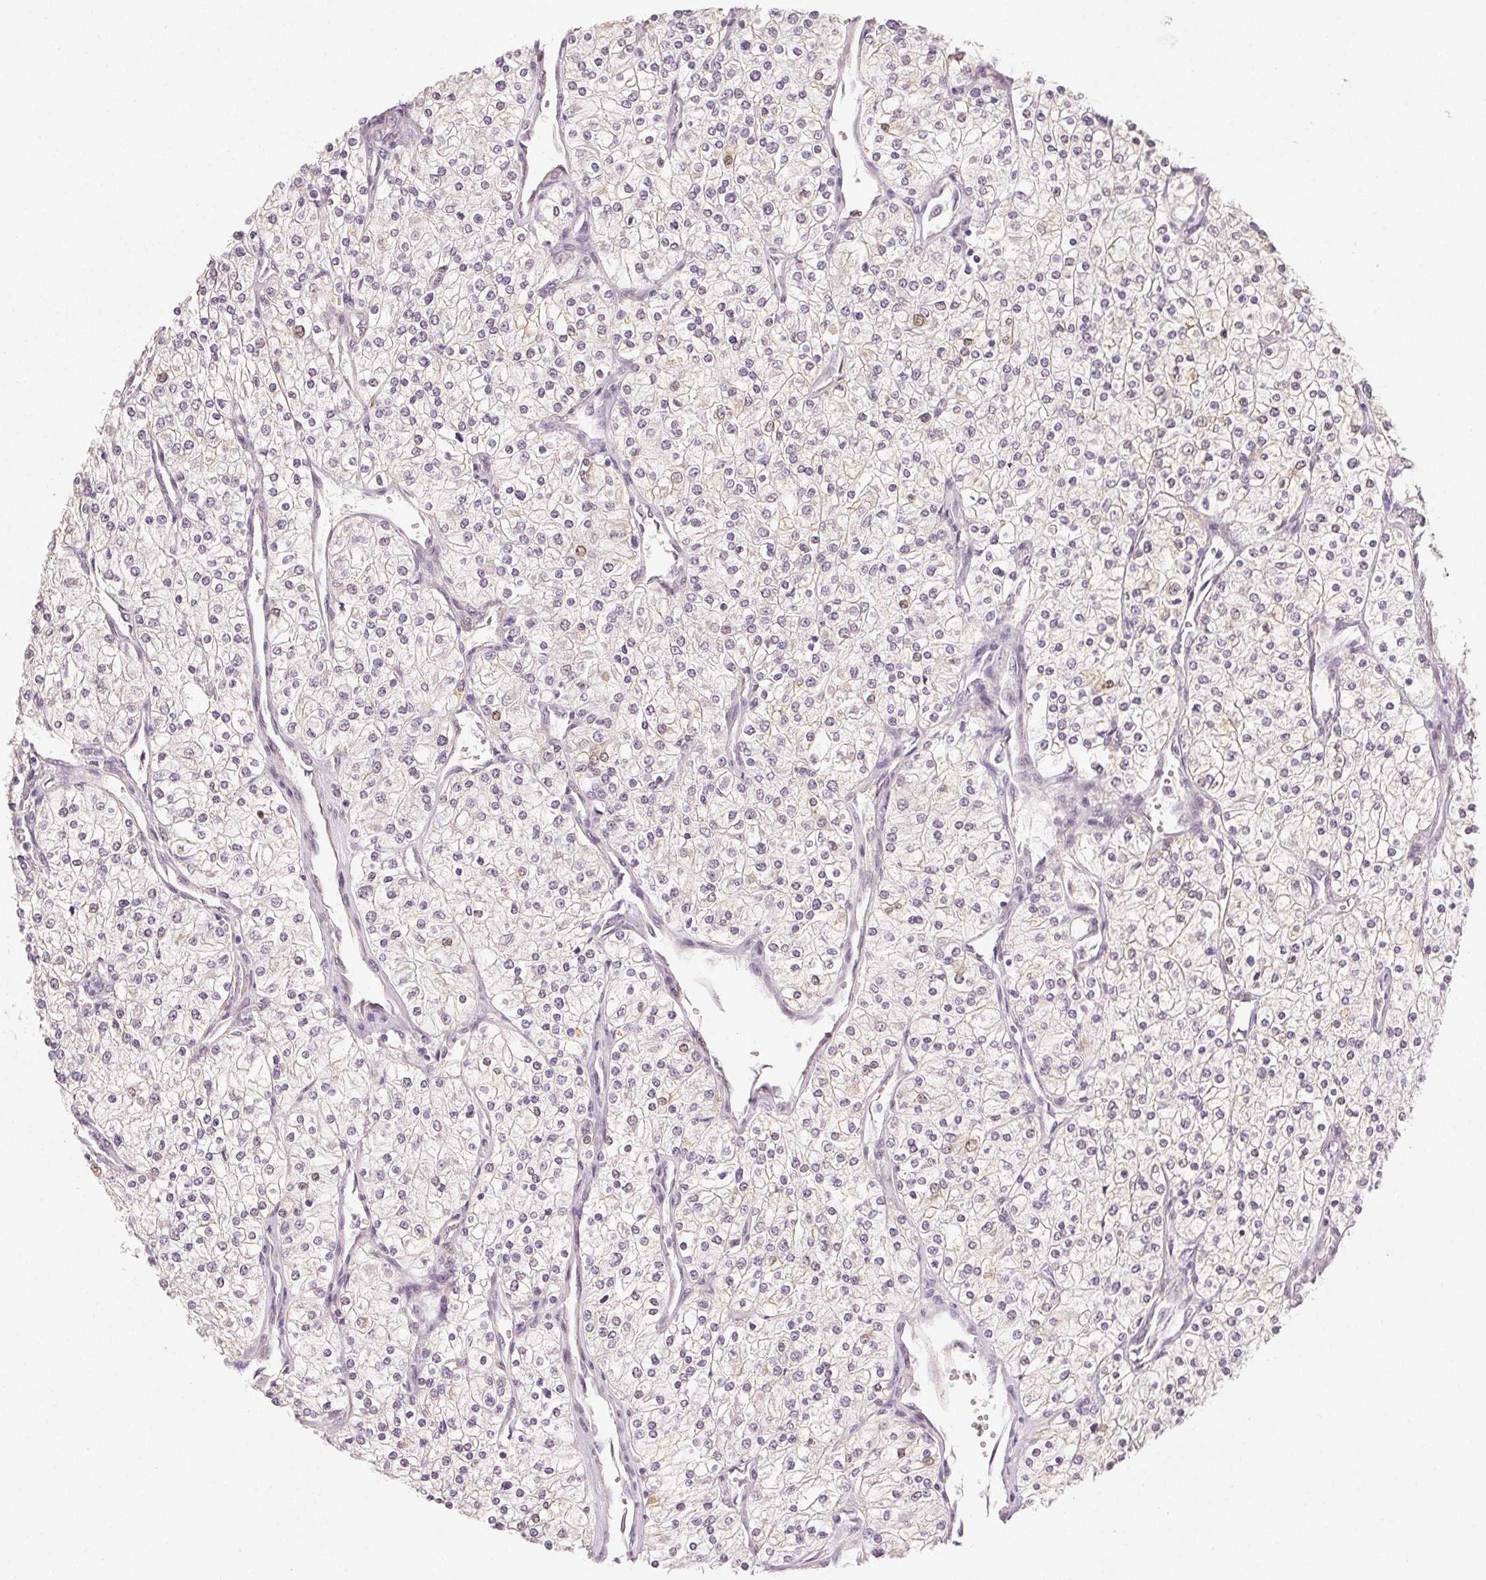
{"staining": {"intensity": "negative", "quantity": "none", "location": "none"}, "tissue": "renal cancer", "cell_type": "Tumor cells", "image_type": "cancer", "snomed": [{"axis": "morphology", "description": "Adenocarcinoma, NOS"}, {"axis": "topography", "description": "Kidney"}], "caption": "Immunohistochemical staining of human renal adenocarcinoma exhibits no significant positivity in tumor cells. Nuclei are stained in blue.", "gene": "MAP1LC3A", "patient": {"sex": "male", "age": 80}}